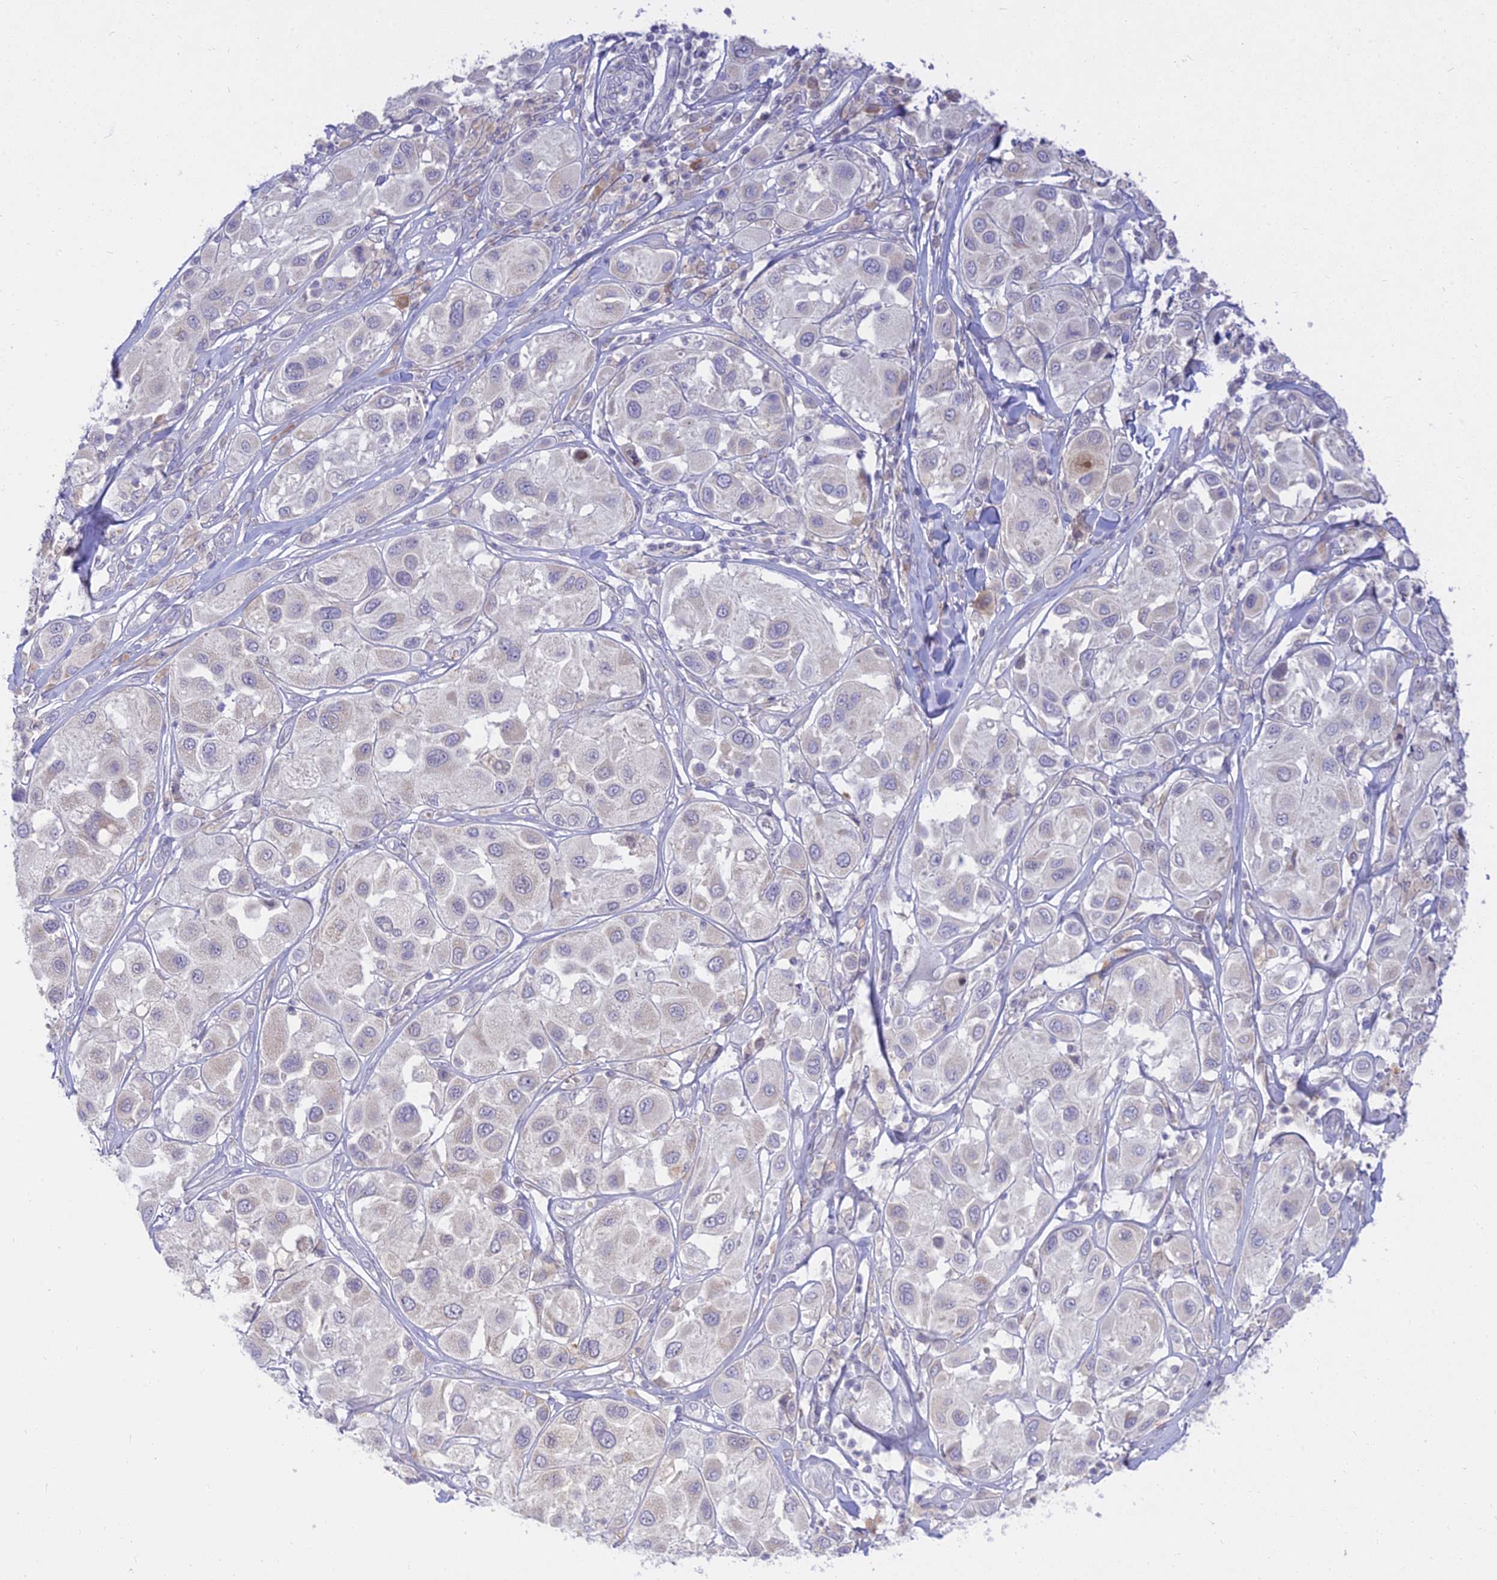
{"staining": {"intensity": "negative", "quantity": "none", "location": "none"}, "tissue": "melanoma", "cell_type": "Tumor cells", "image_type": "cancer", "snomed": [{"axis": "morphology", "description": "Malignant melanoma, Metastatic site"}, {"axis": "topography", "description": "Skin"}], "caption": "High magnification brightfield microscopy of malignant melanoma (metastatic site) stained with DAB (3,3'-diaminobenzidine) (brown) and counterstained with hematoxylin (blue): tumor cells show no significant positivity.", "gene": "TMEM40", "patient": {"sex": "male", "age": 41}}